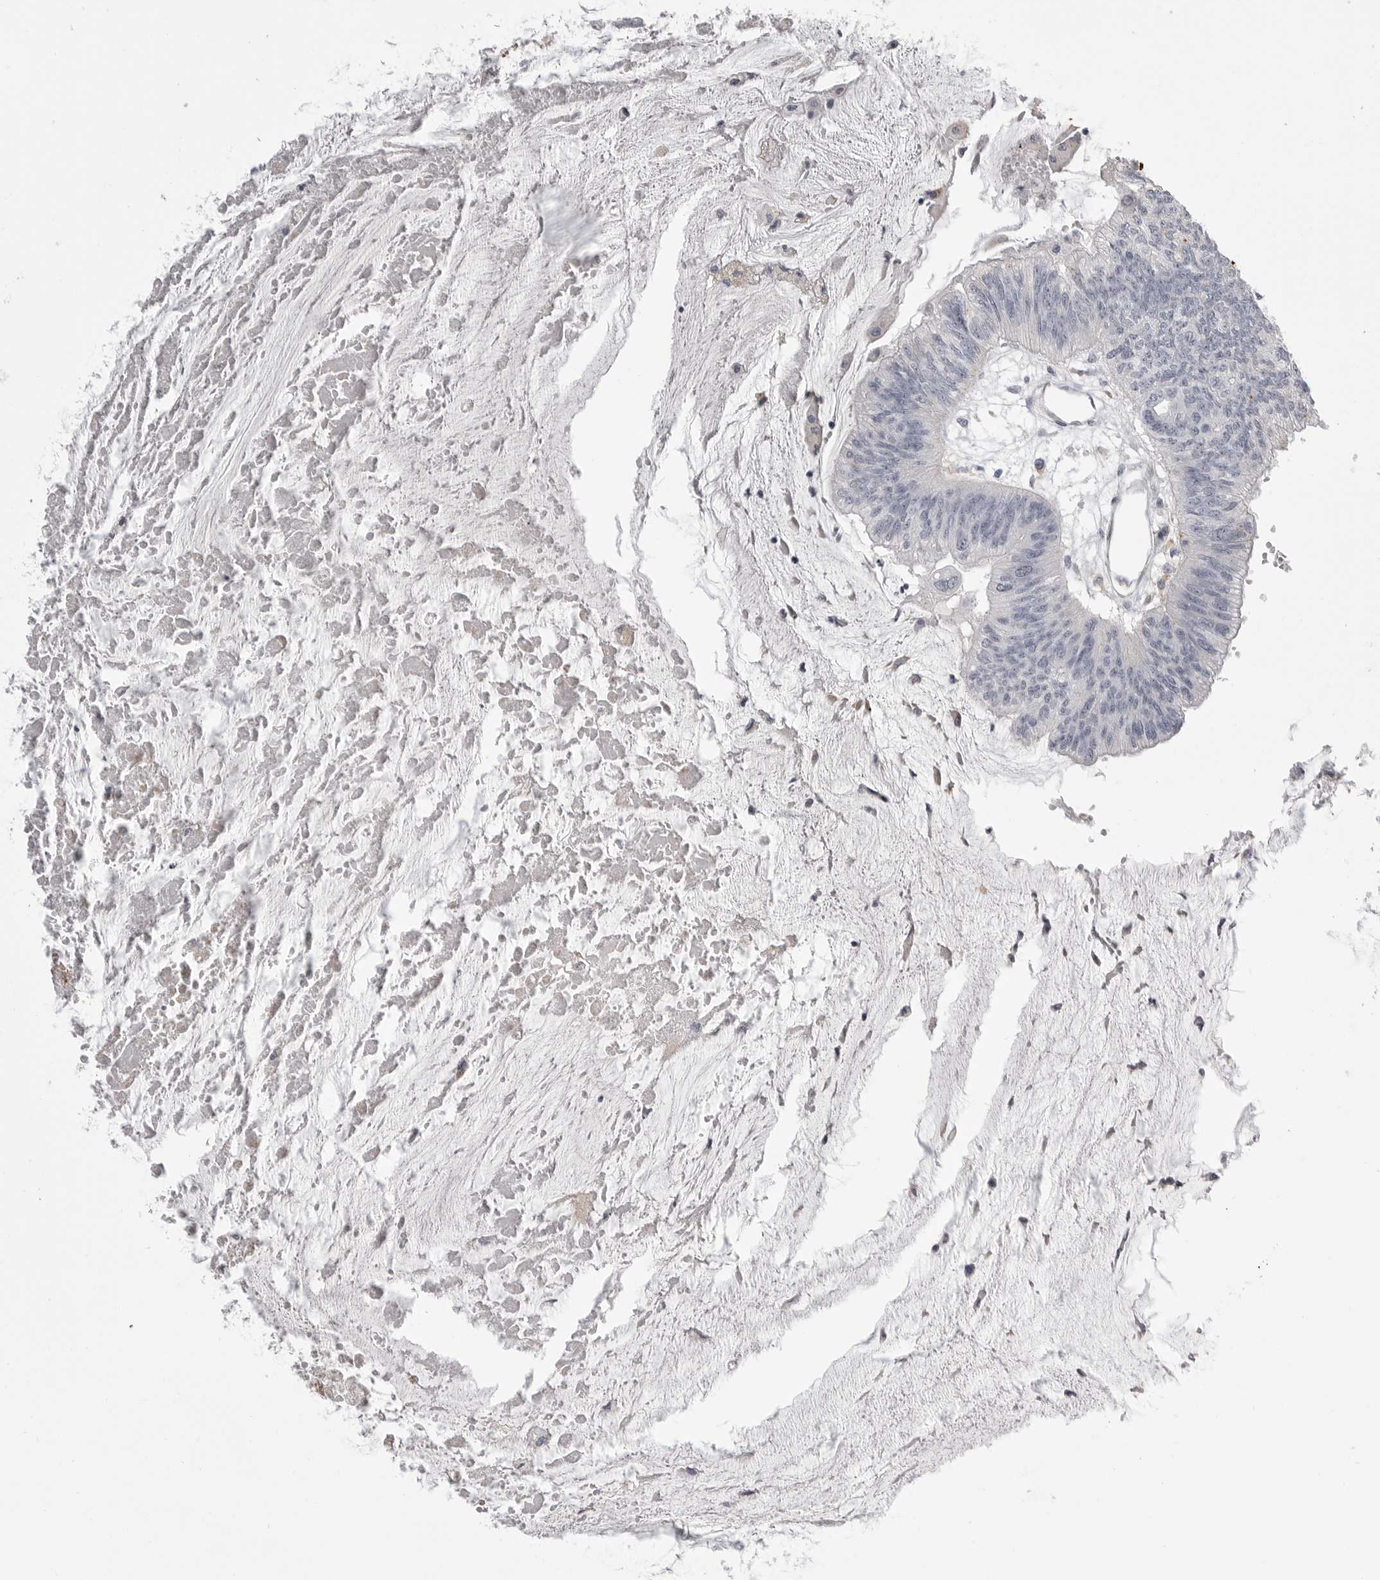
{"staining": {"intensity": "negative", "quantity": "none", "location": "none"}, "tissue": "colorectal cancer", "cell_type": "Tumor cells", "image_type": "cancer", "snomed": [{"axis": "morphology", "description": "Adenoma, NOS"}, {"axis": "morphology", "description": "Adenocarcinoma, NOS"}, {"axis": "topography", "description": "Colon"}], "caption": "Immunohistochemistry of colorectal adenocarcinoma exhibits no staining in tumor cells.", "gene": "AOC3", "patient": {"sex": "male", "age": 79}}